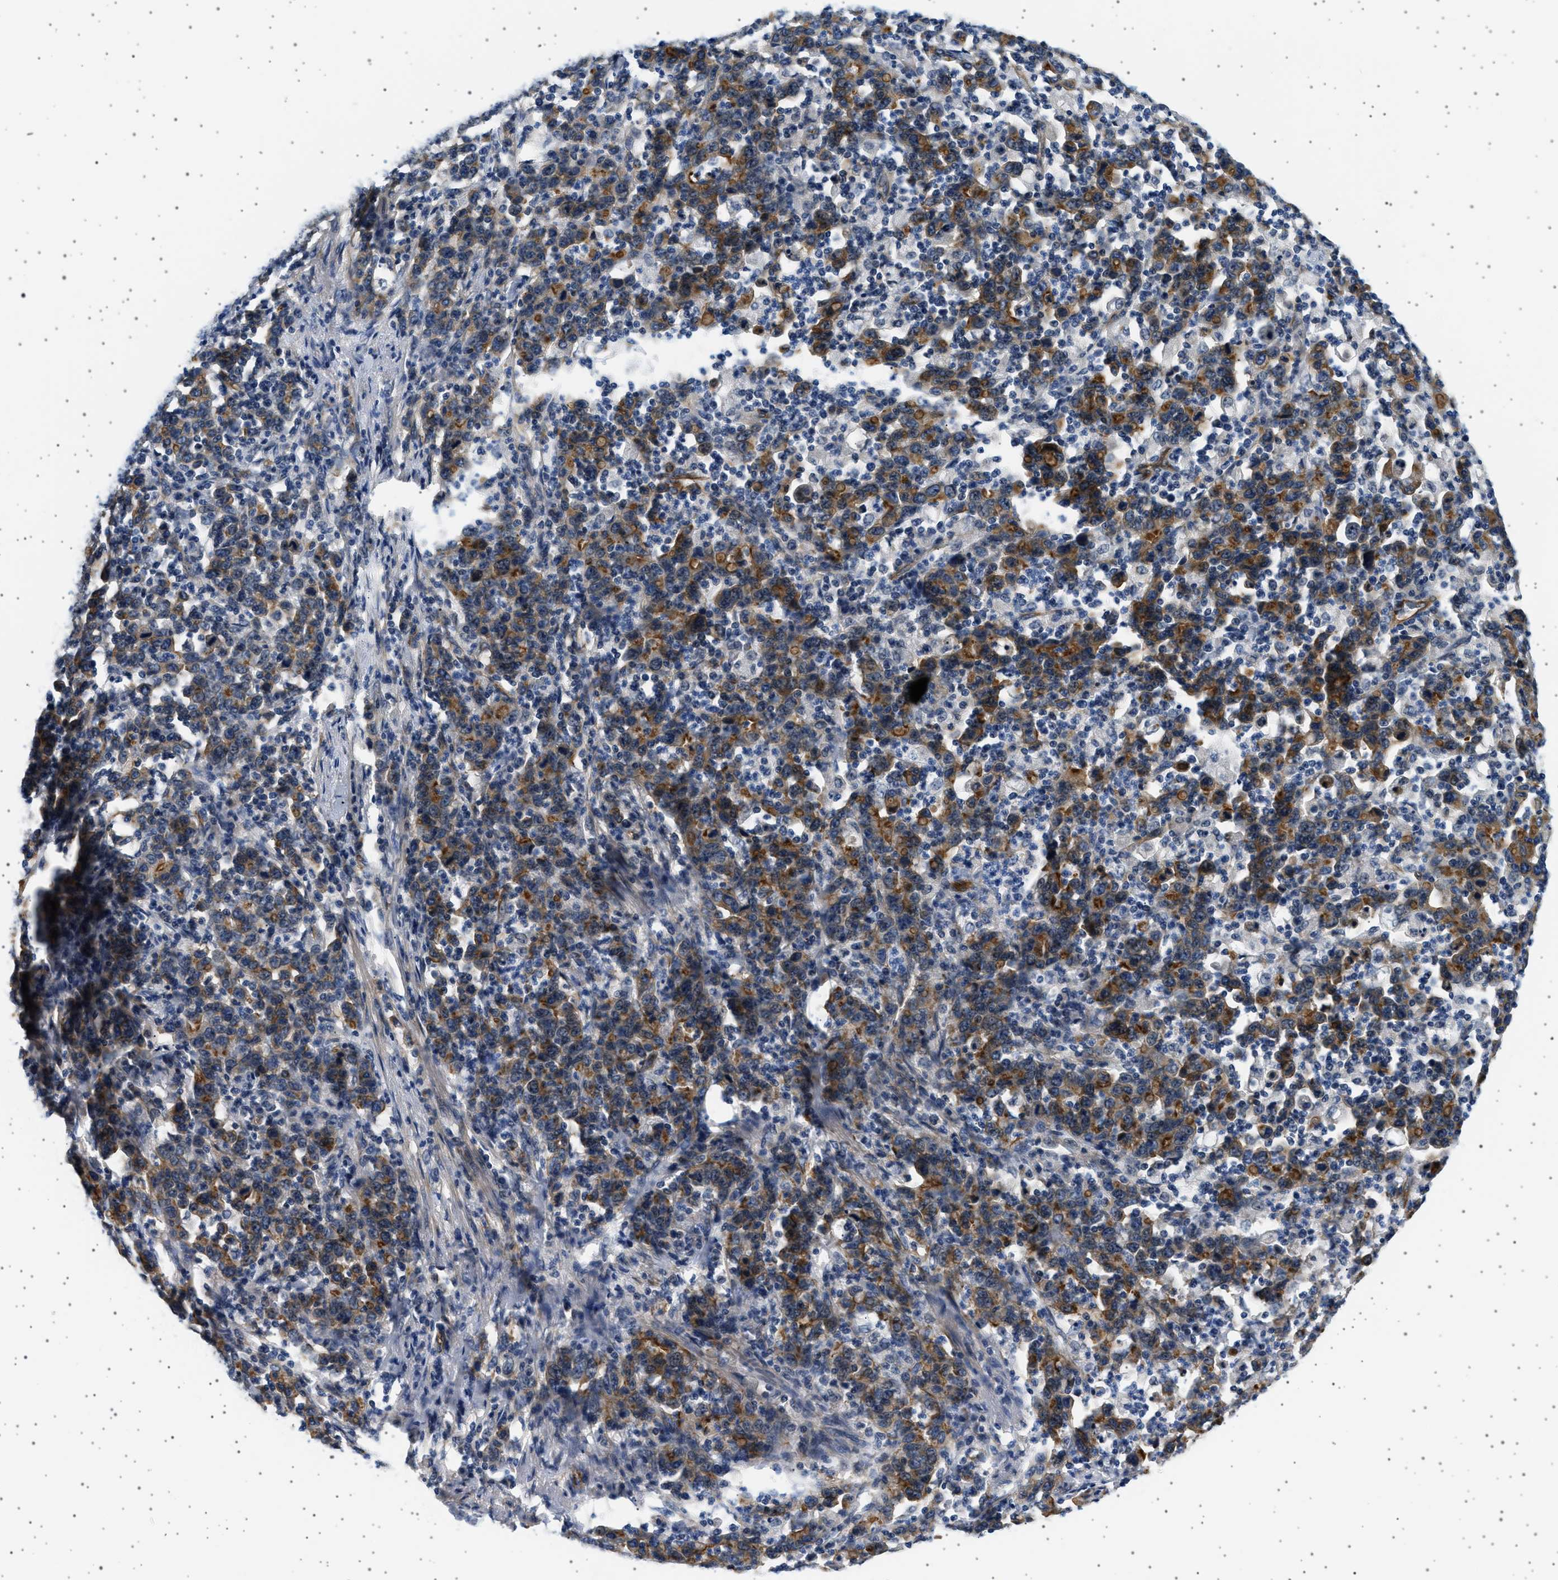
{"staining": {"intensity": "moderate", "quantity": ">75%", "location": "cytoplasmic/membranous"}, "tissue": "stomach cancer", "cell_type": "Tumor cells", "image_type": "cancer", "snomed": [{"axis": "morphology", "description": "Adenocarcinoma, NOS"}, {"axis": "topography", "description": "Stomach, upper"}], "caption": "A photomicrograph of human stomach adenocarcinoma stained for a protein demonstrates moderate cytoplasmic/membranous brown staining in tumor cells.", "gene": "PLPP6", "patient": {"sex": "male", "age": 69}}